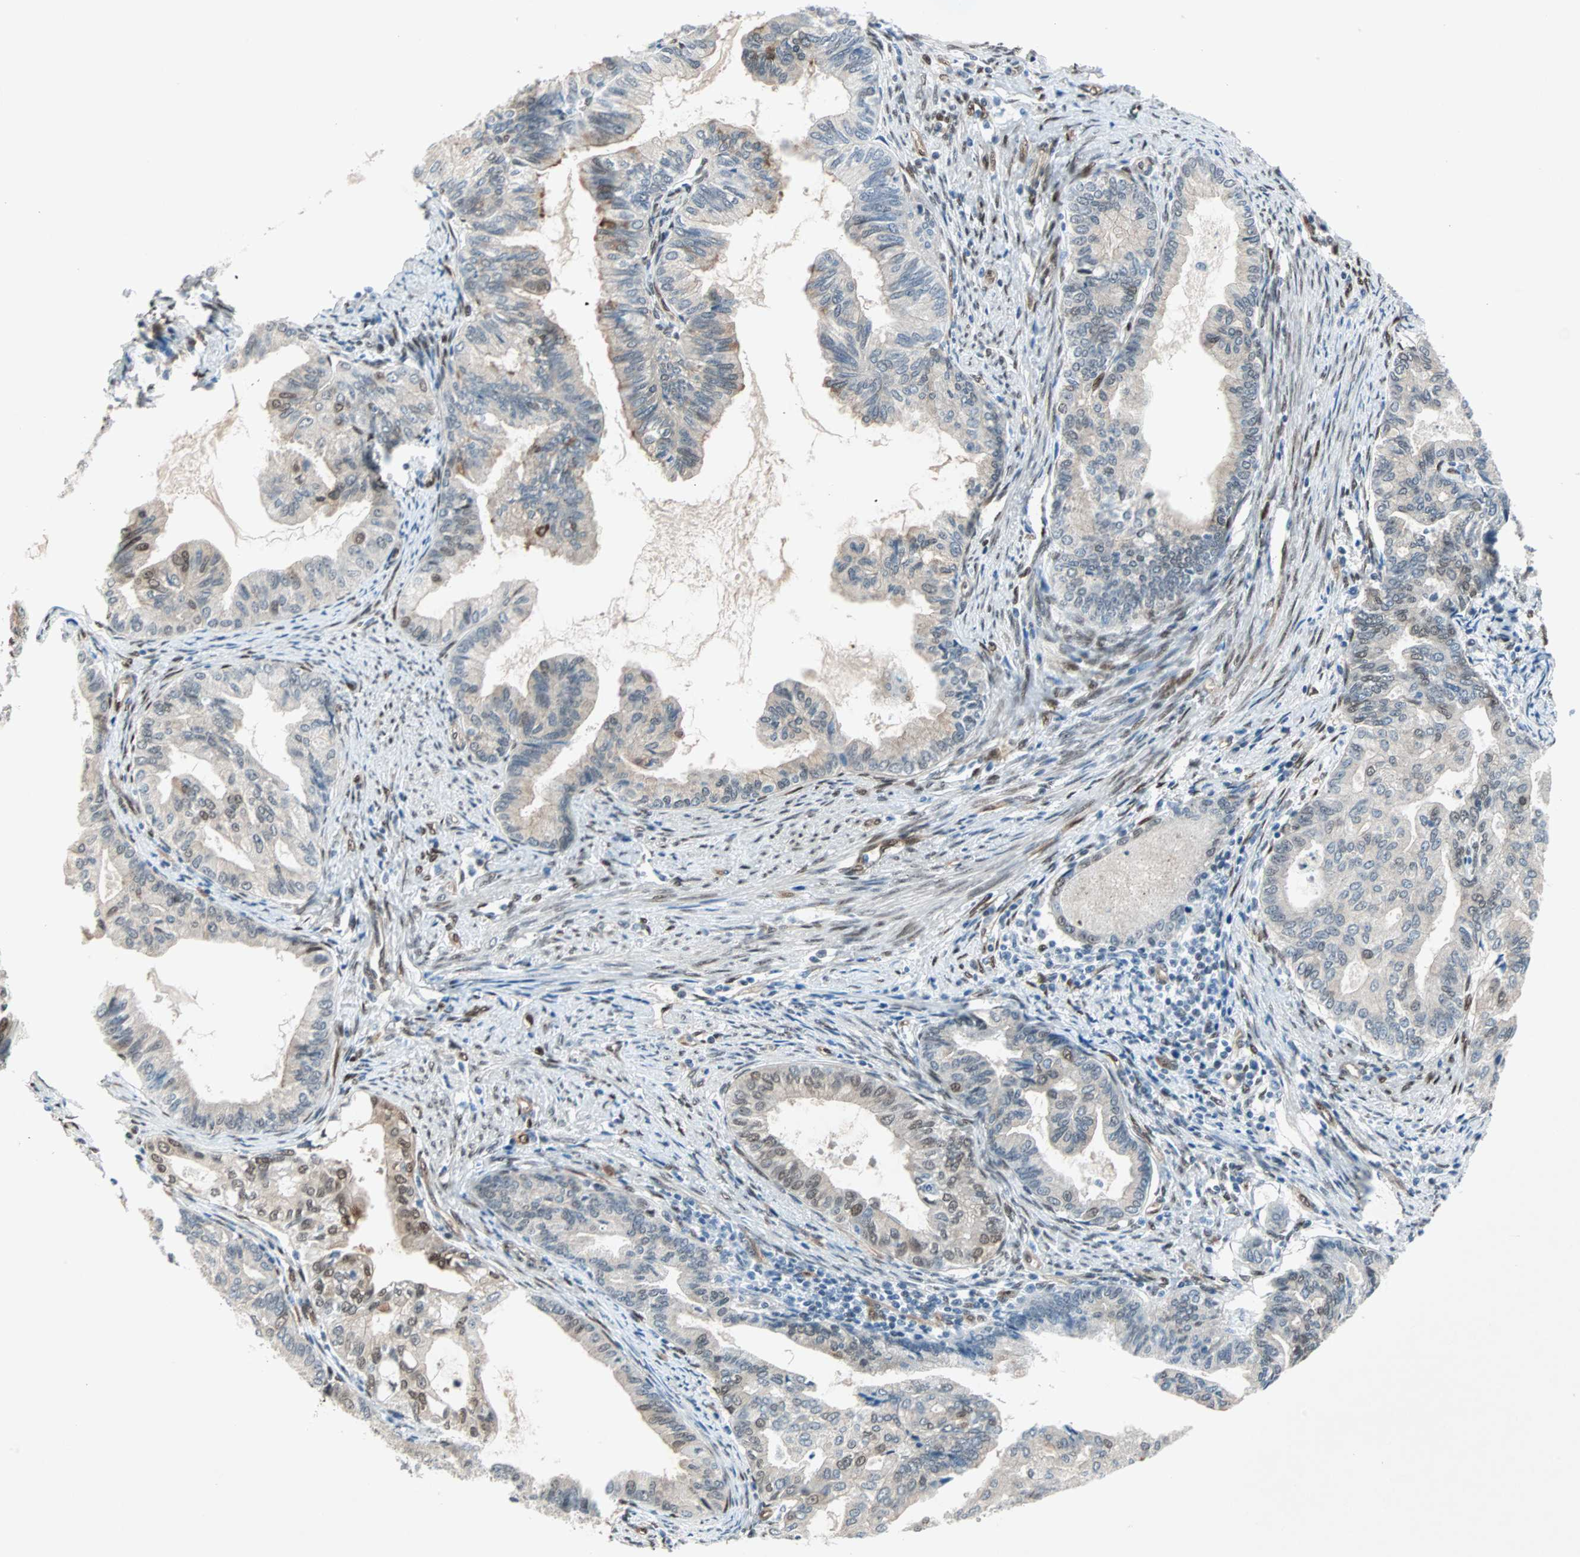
{"staining": {"intensity": "weak", "quantity": "<25%", "location": "cytoplasmic/membranous,nuclear"}, "tissue": "endometrial cancer", "cell_type": "Tumor cells", "image_type": "cancer", "snomed": [{"axis": "morphology", "description": "Adenocarcinoma, NOS"}, {"axis": "topography", "description": "Endometrium"}], "caption": "Immunohistochemistry image of human endometrial cancer (adenocarcinoma) stained for a protein (brown), which exhibits no positivity in tumor cells.", "gene": "WWTR1", "patient": {"sex": "female", "age": 86}}